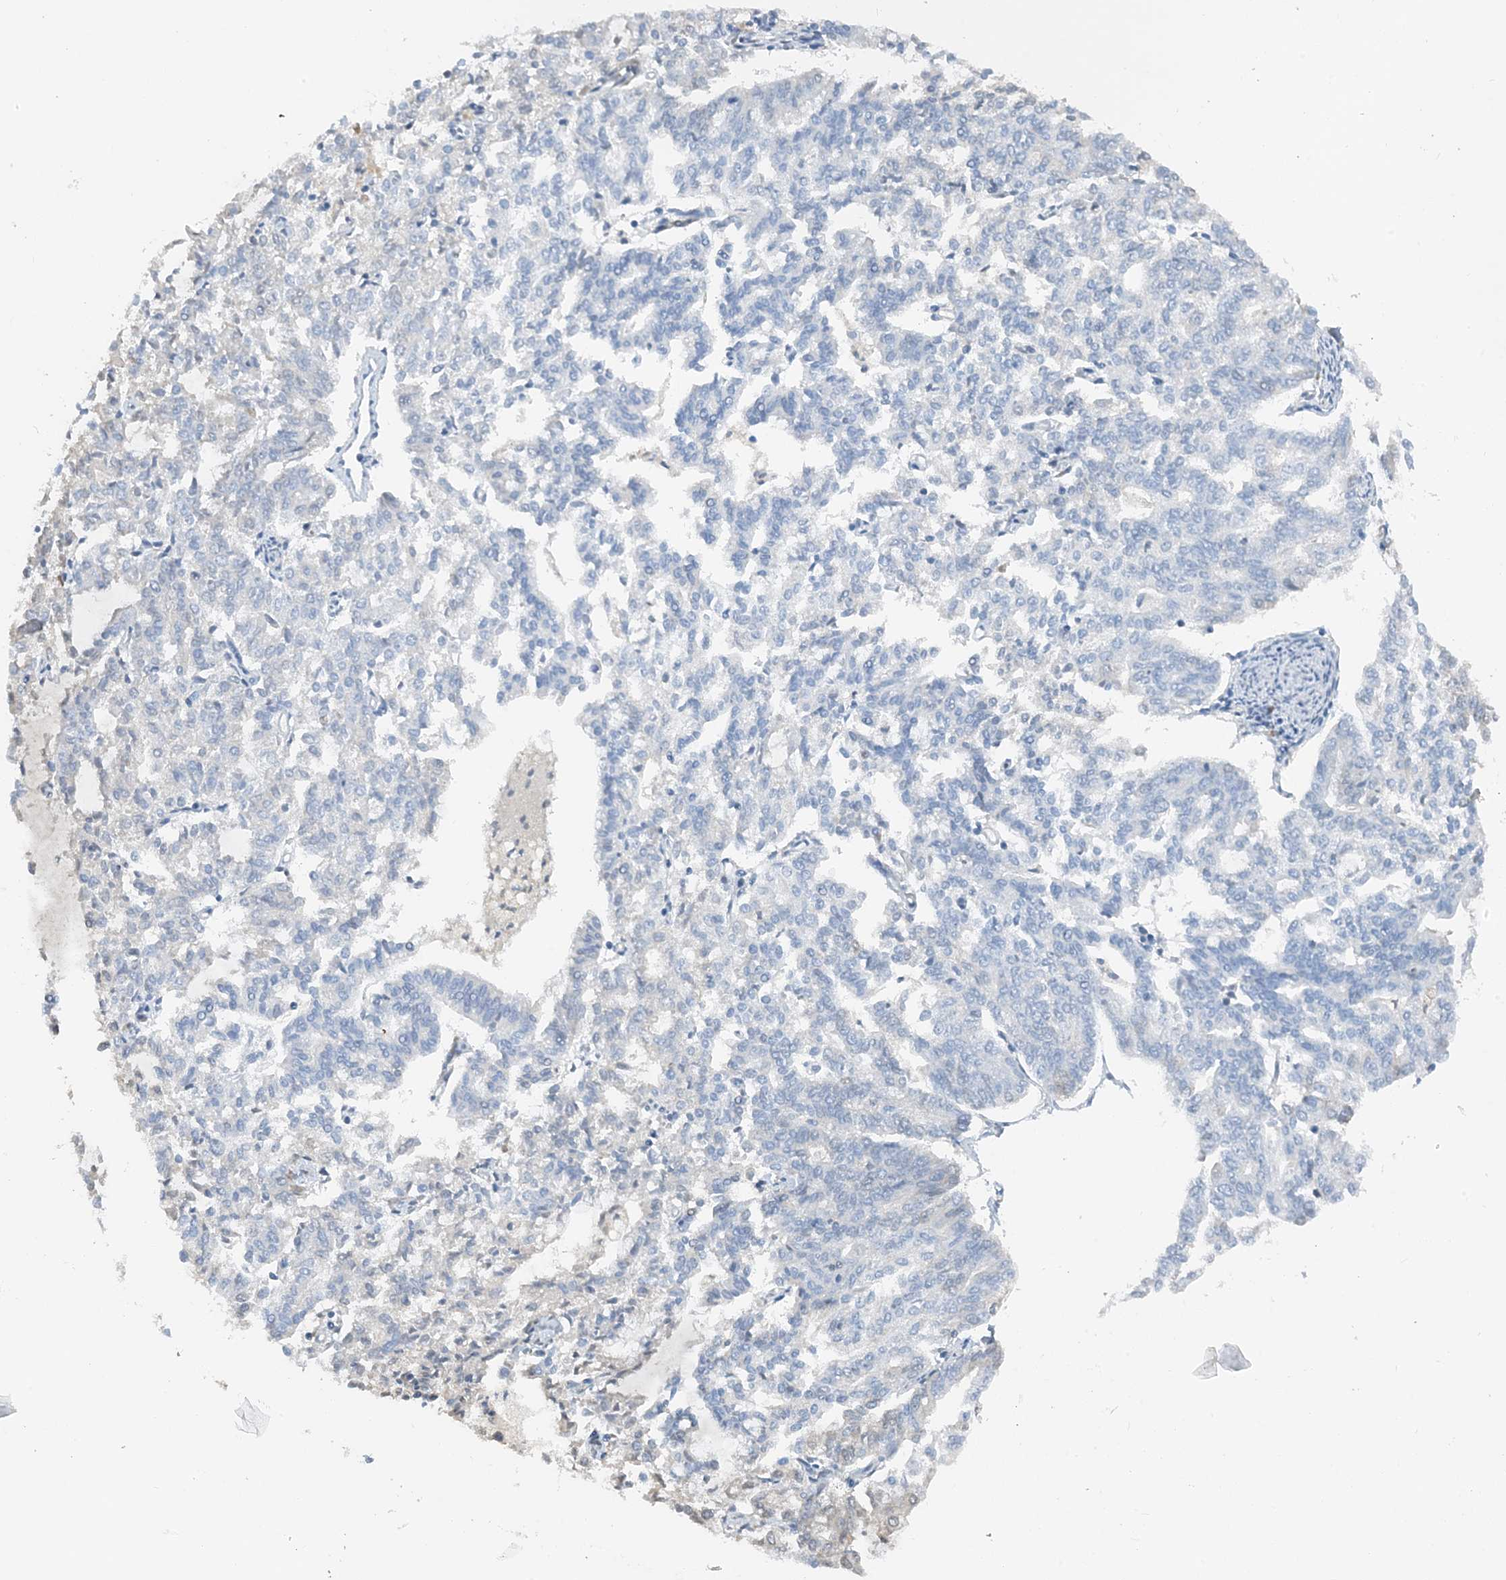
{"staining": {"intensity": "negative", "quantity": "none", "location": "none"}, "tissue": "endometrial cancer", "cell_type": "Tumor cells", "image_type": "cancer", "snomed": [{"axis": "morphology", "description": "Adenocarcinoma, NOS"}, {"axis": "topography", "description": "Endometrium"}], "caption": "A photomicrograph of human adenocarcinoma (endometrial) is negative for staining in tumor cells.", "gene": "CTRL", "patient": {"sex": "female", "age": 79}}